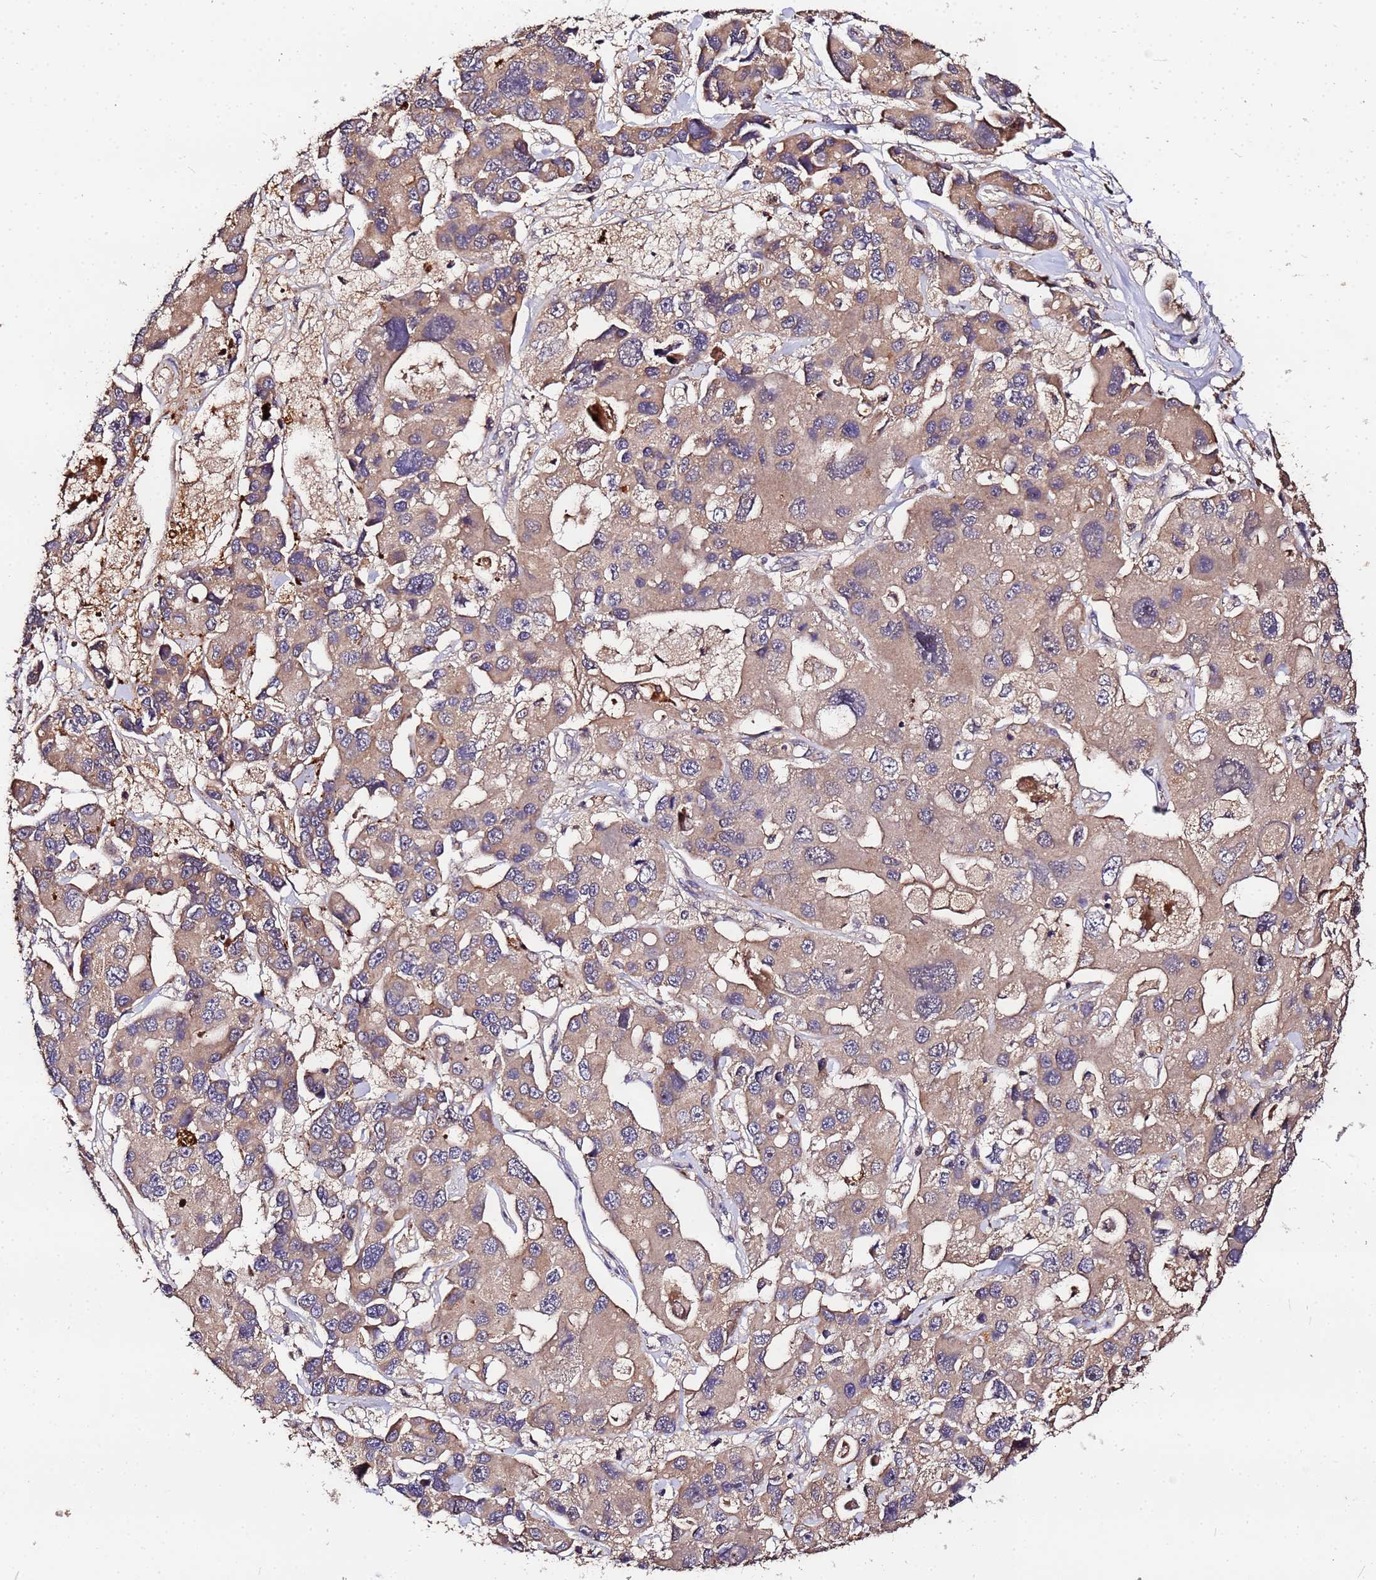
{"staining": {"intensity": "weak", "quantity": ">75%", "location": "cytoplasmic/membranous"}, "tissue": "lung cancer", "cell_type": "Tumor cells", "image_type": "cancer", "snomed": [{"axis": "morphology", "description": "Adenocarcinoma, NOS"}, {"axis": "topography", "description": "Lung"}], "caption": "Protein staining exhibits weak cytoplasmic/membranous staining in approximately >75% of tumor cells in adenocarcinoma (lung).", "gene": "MTERF1", "patient": {"sex": "female", "age": 54}}